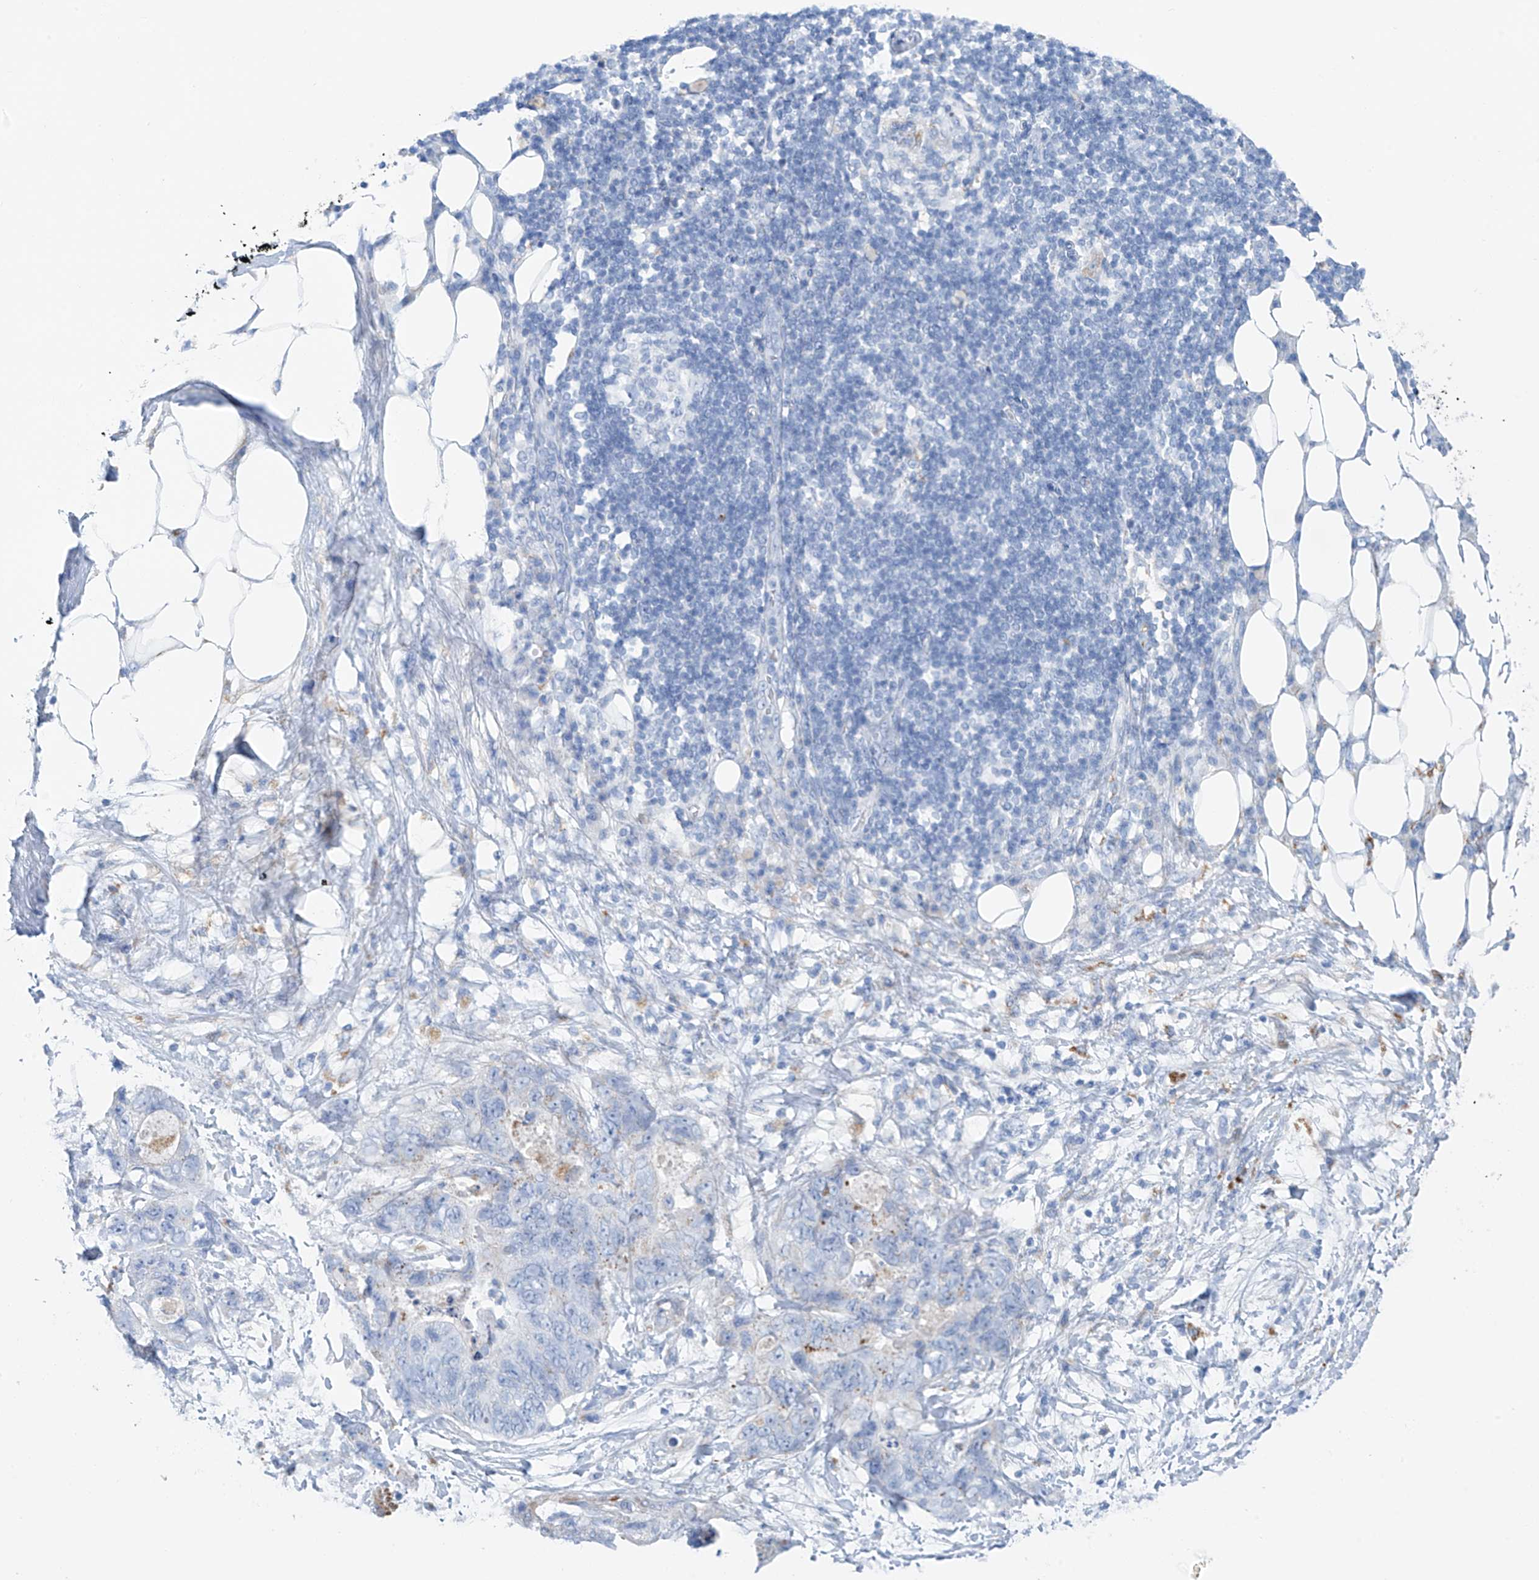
{"staining": {"intensity": "negative", "quantity": "none", "location": "none"}, "tissue": "stomach cancer", "cell_type": "Tumor cells", "image_type": "cancer", "snomed": [{"axis": "morphology", "description": "Adenocarcinoma, NOS"}, {"axis": "topography", "description": "Stomach"}], "caption": "IHC image of neoplastic tissue: stomach cancer (adenocarcinoma) stained with DAB (3,3'-diaminobenzidine) shows no significant protein positivity in tumor cells.", "gene": "GLMP", "patient": {"sex": "female", "age": 89}}